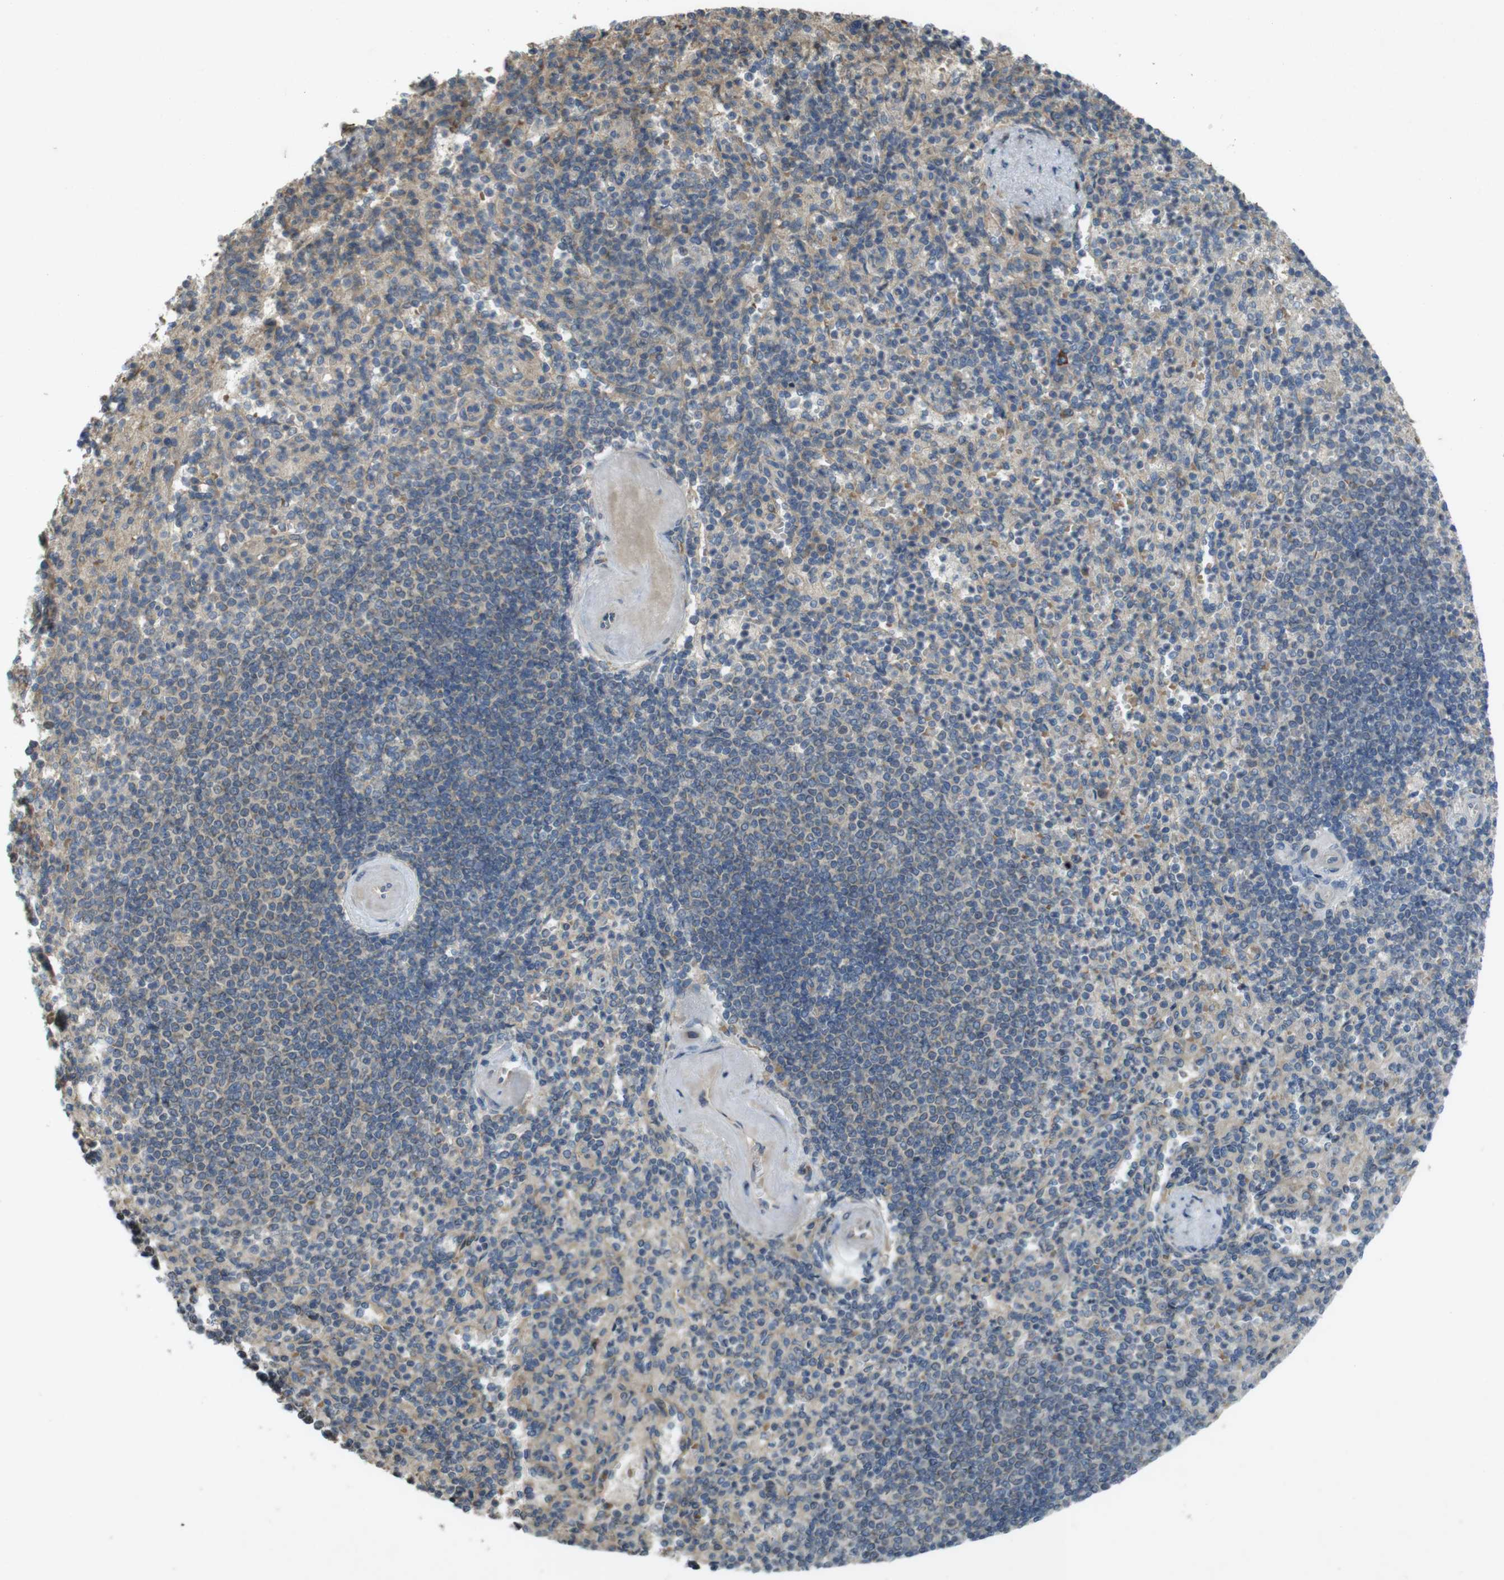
{"staining": {"intensity": "weak", "quantity": "25%-75%", "location": "cytoplasmic/membranous"}, "tissue": "spleen", "cell_type": "Cells in red pulp", "image_type": "normal", "snomed": [{"axis": "morphology", "description": "Normal tissue, NOS"}, {"axis": "topography", "description": "Spleen"}], "caption": "The histopathology image displays staining of benign spleen, revealing weak cytoplasmic/membranous protein staining (brown color) within cells in red pulp.", "gene": "CLTC", "patient": {"sex": "female", "age": 74}}